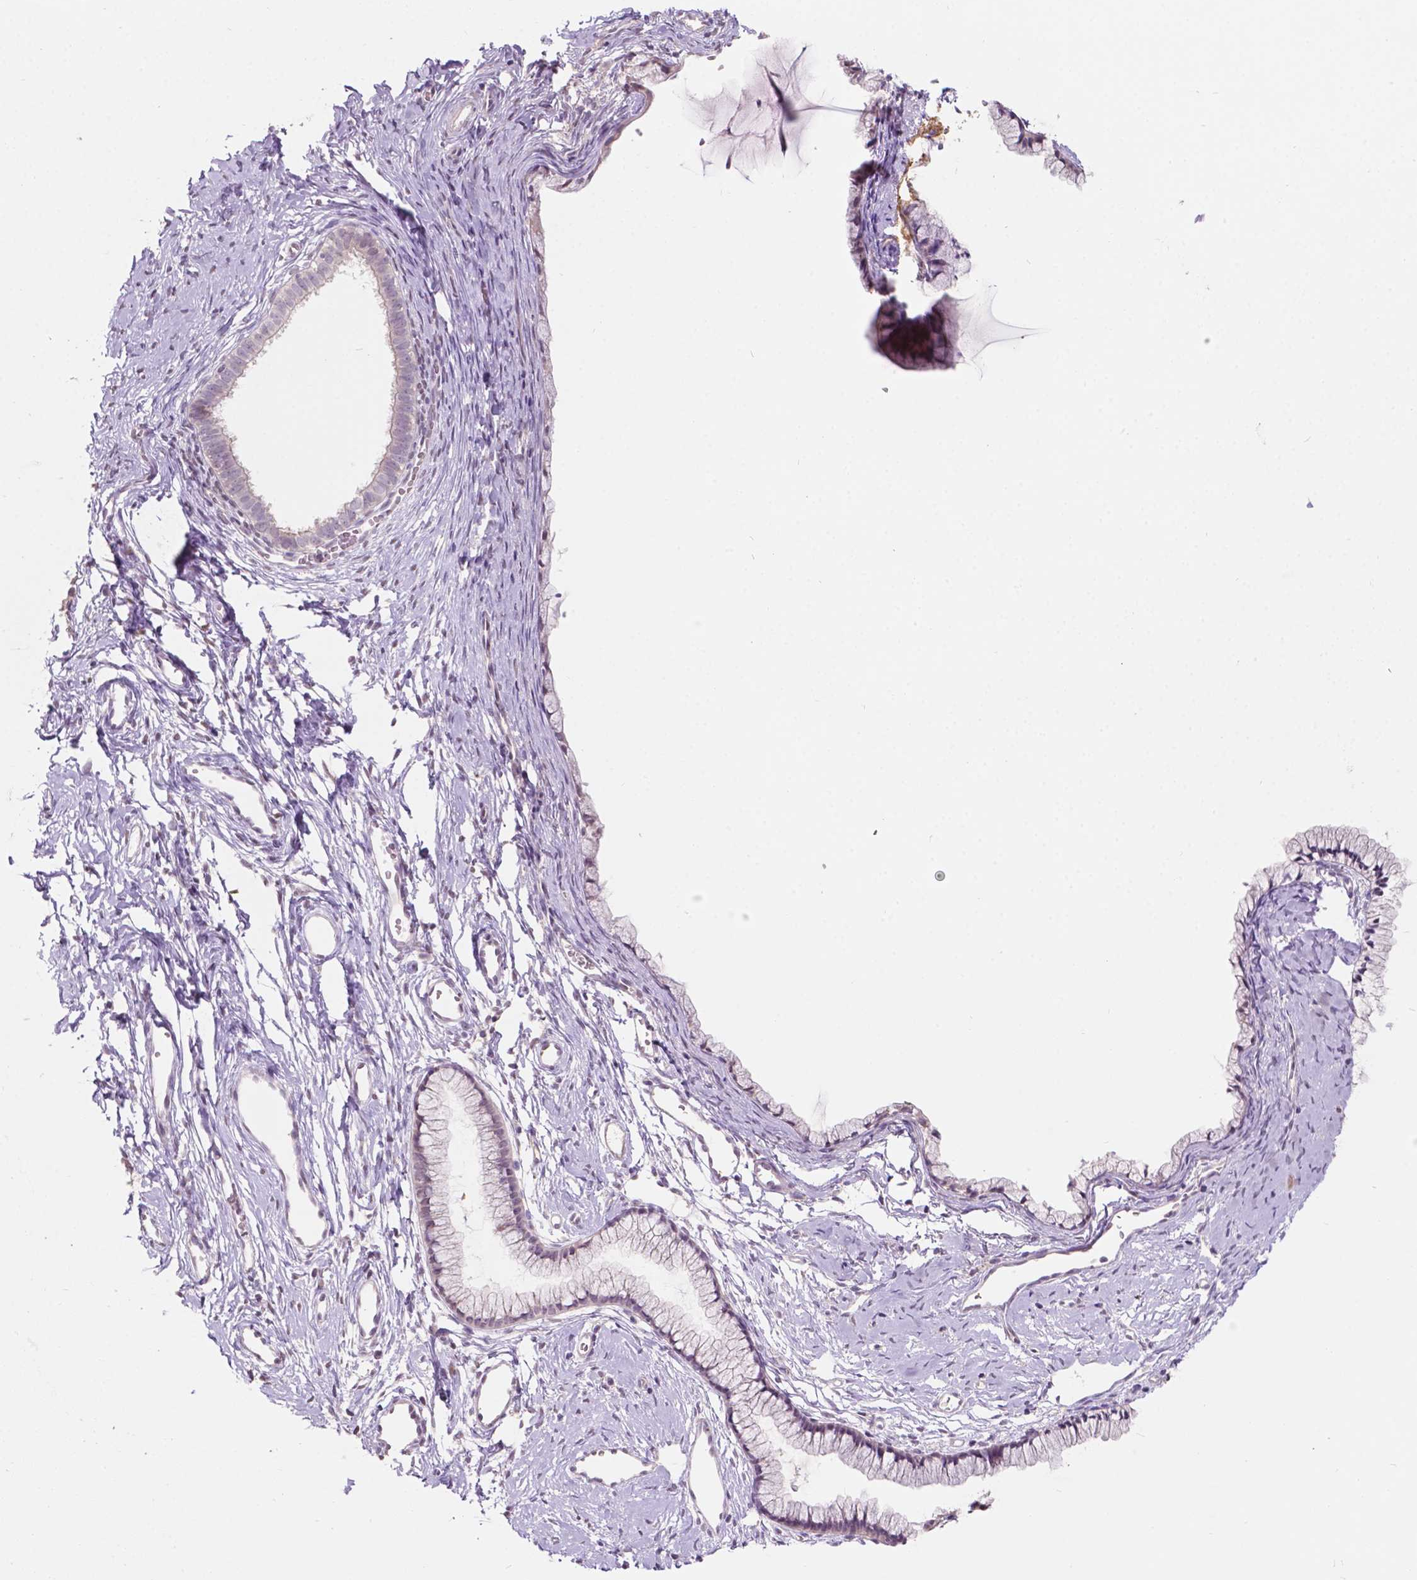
{"staining": {"intensity": "negative", "quantity": "none", "location": "none"}, "tissue": "cervix", "cell_type": "Glandular cells", "image_type": "normal", "snomed": [{"axis": "morphology", "description": "Normal tissue, NOS"}, {"axis": "topography", "description": "Cervix"}], "caption": "The histopathology image shows no staining of glandular cells in benign cervix.", "gene": "TM6SF2", "patient": {"sex": "female", "age": 40}}